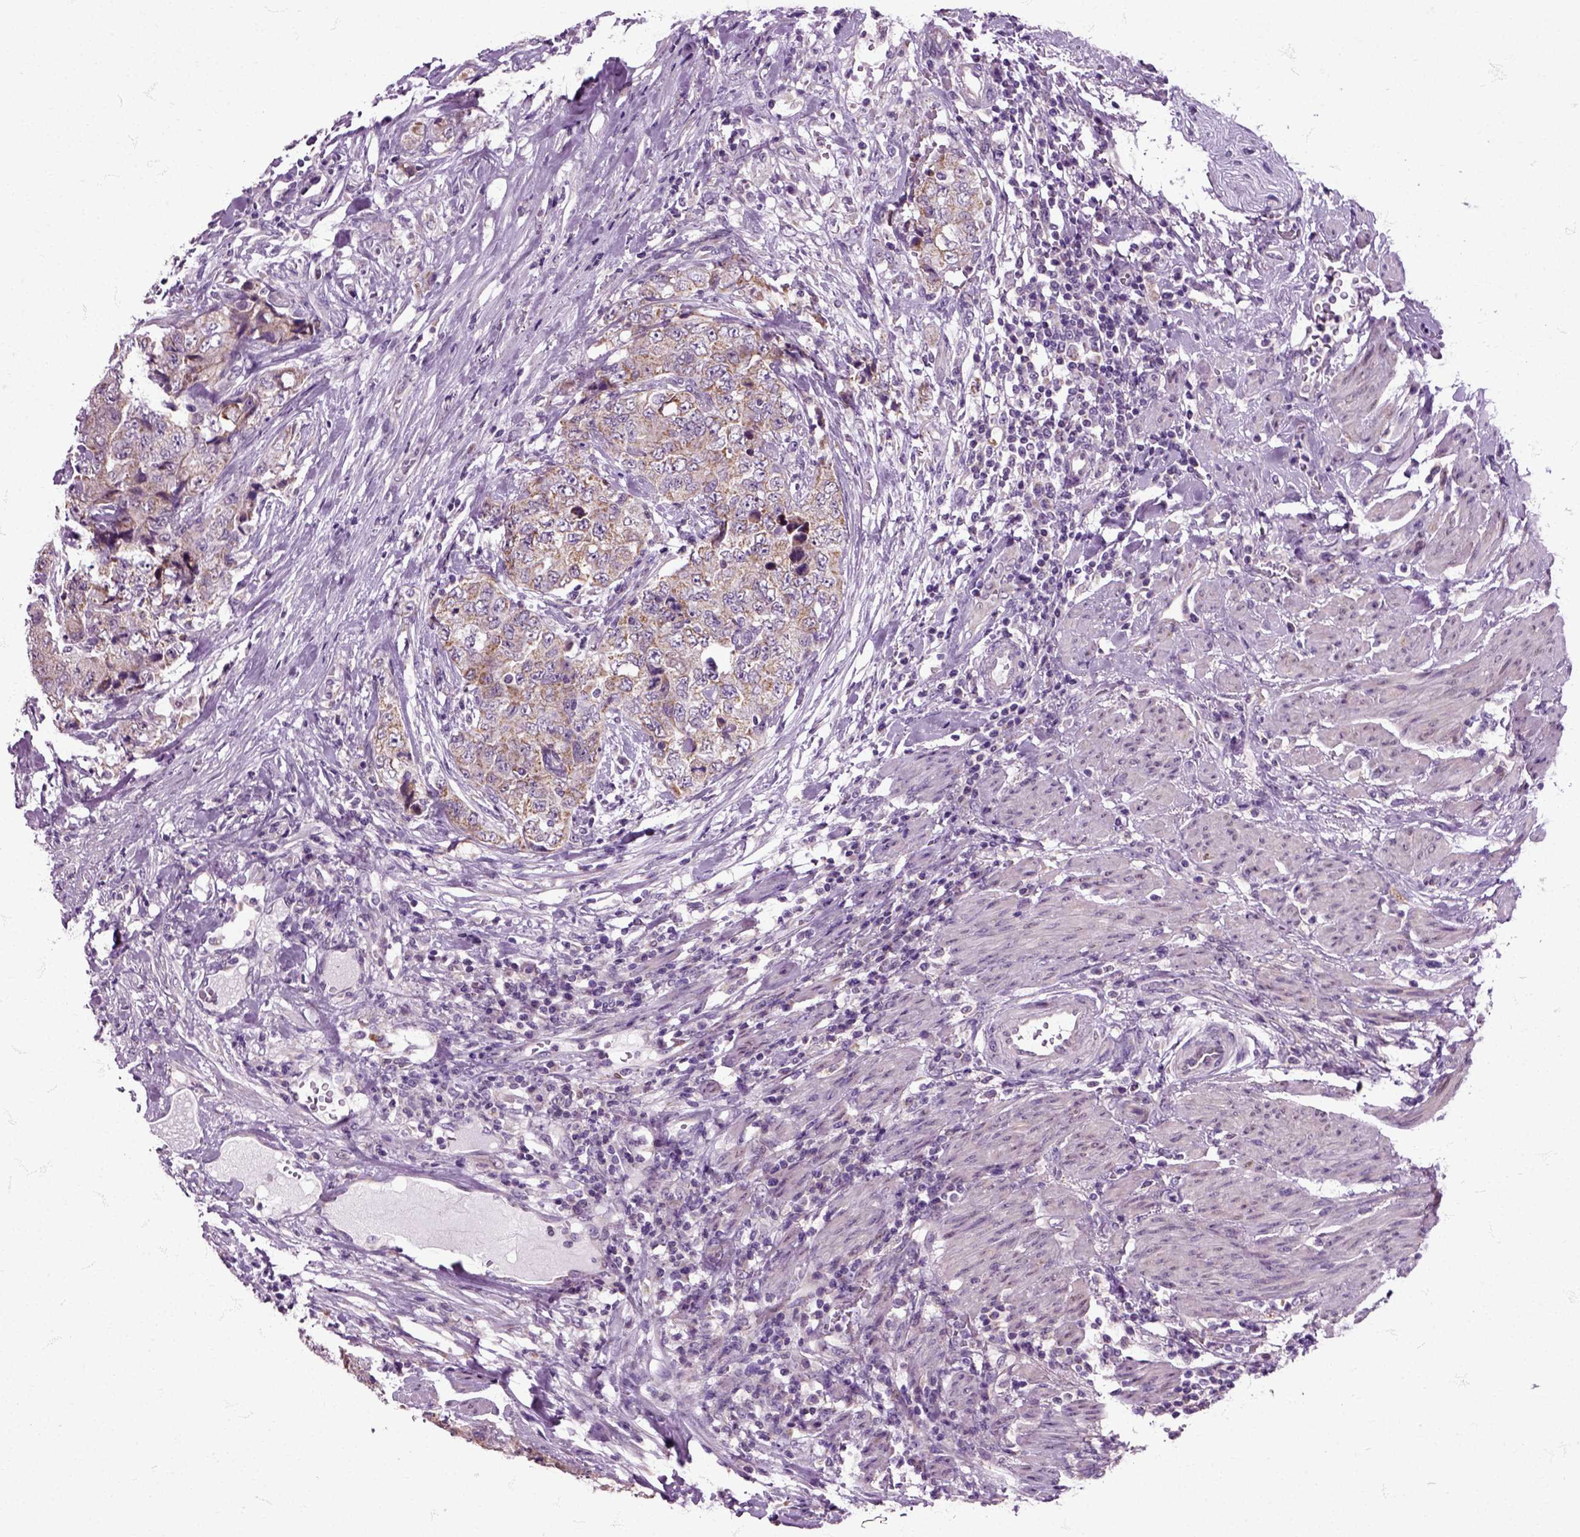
{"staining": {"intensity": "moderate", "quantity": "25%-75%", "location": "cytoplasmic/membranous"}, "tissue": "urothelial cancer", "cell_type": "Tumor cells", "image_type": "cancer", "snomed": [{"axis": "morphology", "description": "Urothelial carcinoma, High grade"}, {"axis": "topography", "description": "Urinary bladder"}], "caption": "Urothelial carcinoma (high-grade) stained for a protein reveals moderate cytoplasmic/membranous positivity in tumor cells.", "gene": "HSPA2", "patient": {"sex": "female", "age": 78}}